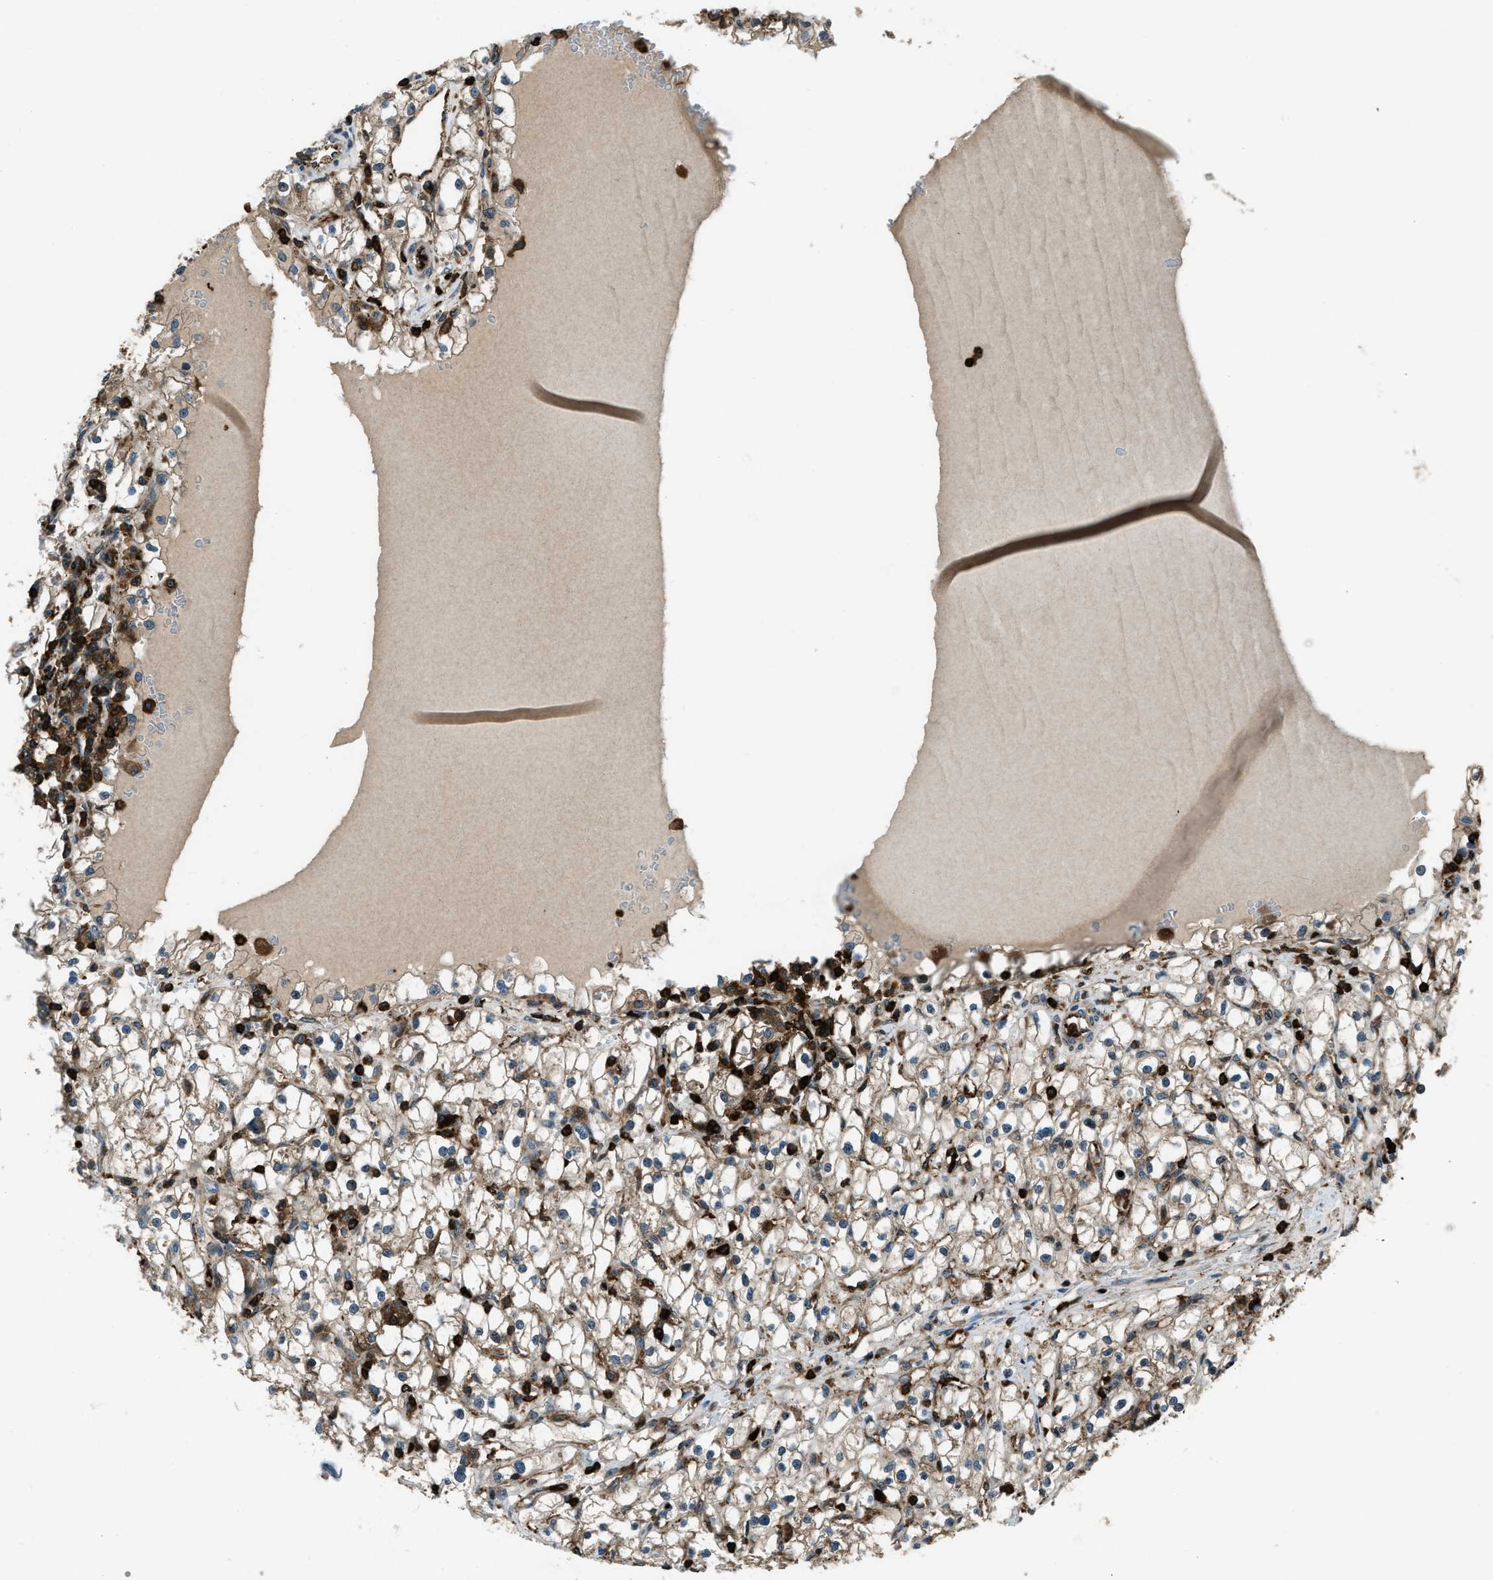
{"staining": {"intensity": "weak", "quantity": ">75%", "location": "cytoplasmic/membranous"}, "tissue": "renal cancer", "cell_type": "Tumor cells", "image_type": "cancer", "snomed": [{"axis": "morphology", "description": "Adenocarcinoma, NOS"}, {"axis": "topography", "description": "Kidney"}], "caption": "Adenocarcinoma (renal) stained for a protein exhibits weak cytoplasmic/membranous positivity in tumor cells.", "gene": "SNX30", "patient": {"sex": "male", "age": 56}}